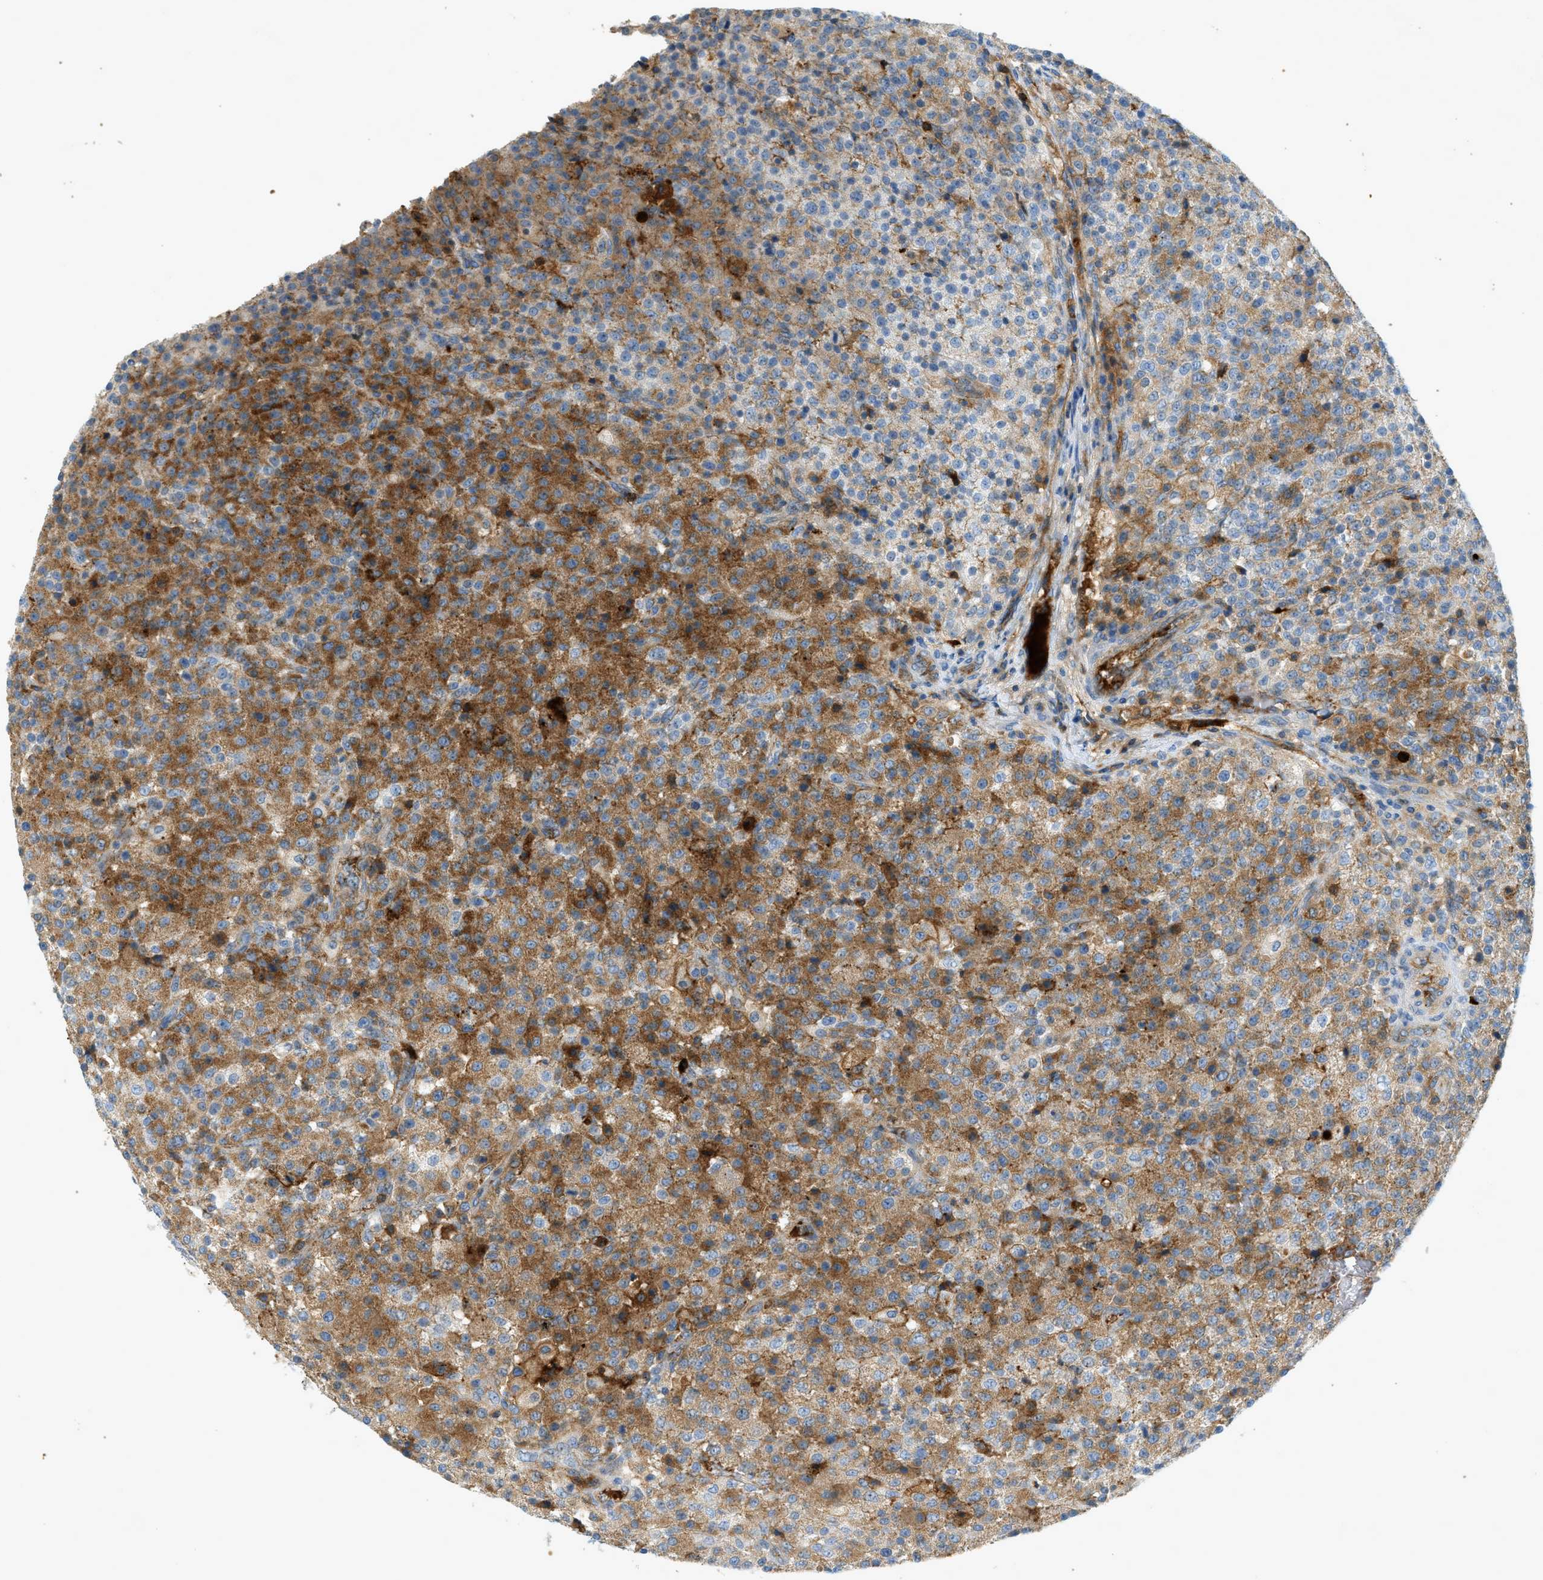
{"staining": {"intensity": "moderate", "quantity": ">75%", "location": "cytoplasmic/membranous"}, "tissue": "testis cancer", "cell_type": "Tumor cells", "image_type": "cancer", "snomed": [{"axis": "morphology", "description": "Seminoma, NOS"}, {"axis": "topography", "description": "Testis"}], "caption": "The image exhibits immunohistochemical staining of testis seminoma. There is moderate cytoplasmic/membranous staining is present in about >75% of tumor cells.", "gene": "F2", "patient": {"sex": "male", "age": 59}}